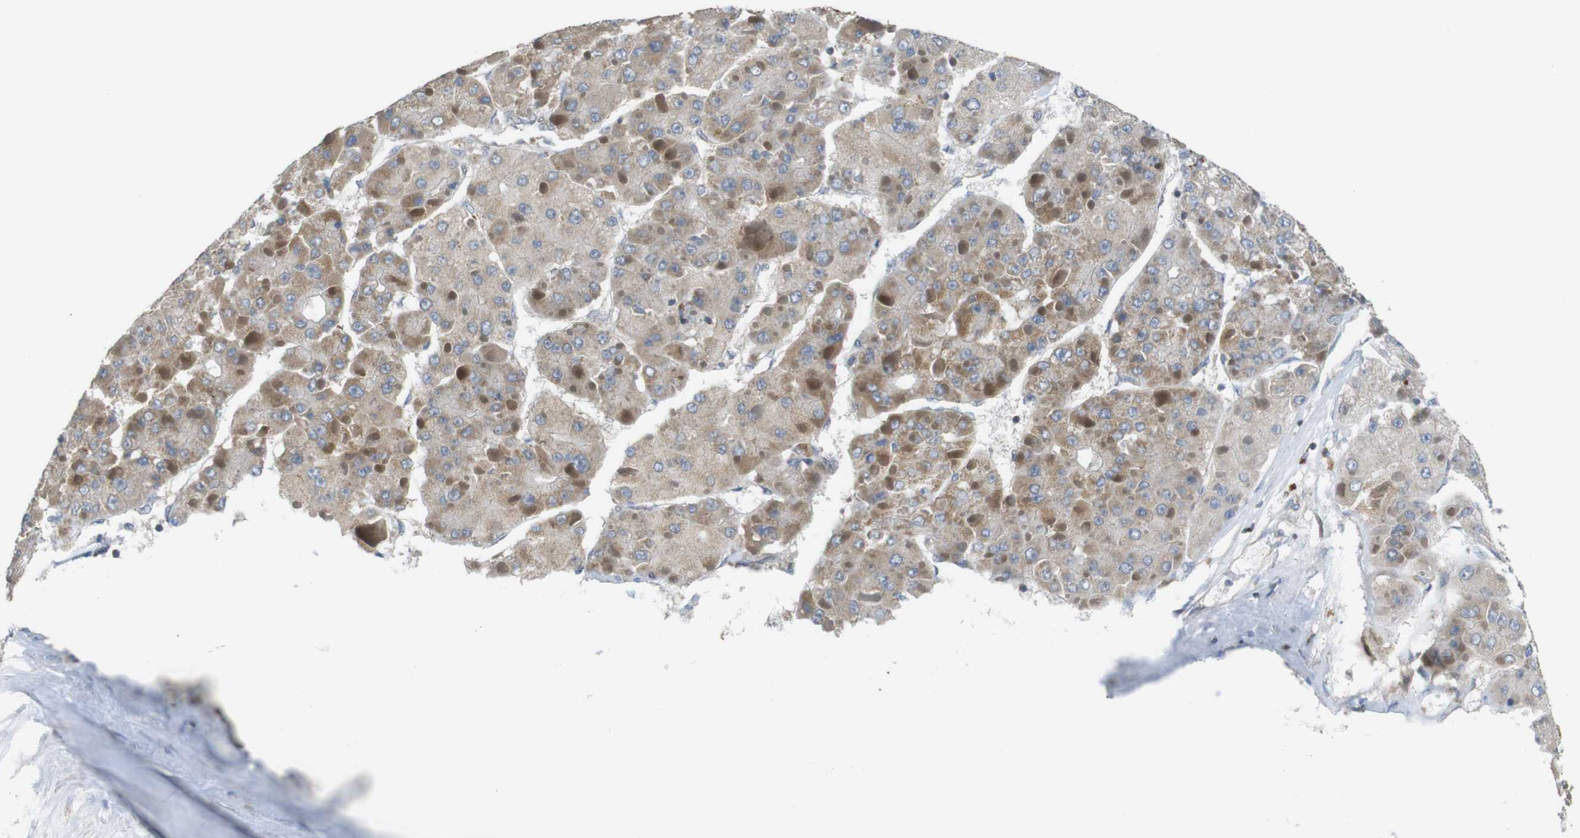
{"staining": {"intensity": "weak", "quantity": "<25%", "location": "cytoplasmic/membranous"}, "tissue": "liver cancer", "cell_type": "Tumor cells", "image_type": "cancer", "snomed": [{"axis": "morphology", "description": "Carcinoma, Hepatocellular, NOS"}, {"axis": "topography", "description": "Liver"}], "caption": "Tumor cells are negative for brown protein staining in liver hepatocellular carcinoma. The staining was performed using DAB (3,3'-diaminobenzidine) to visualize the protein expression in brown, while the nuclei were stained in blue with hematoxylin (Magnification: 20x).", "gene": "CALHM2", "patient": {"sex": "female", "age": 73}}